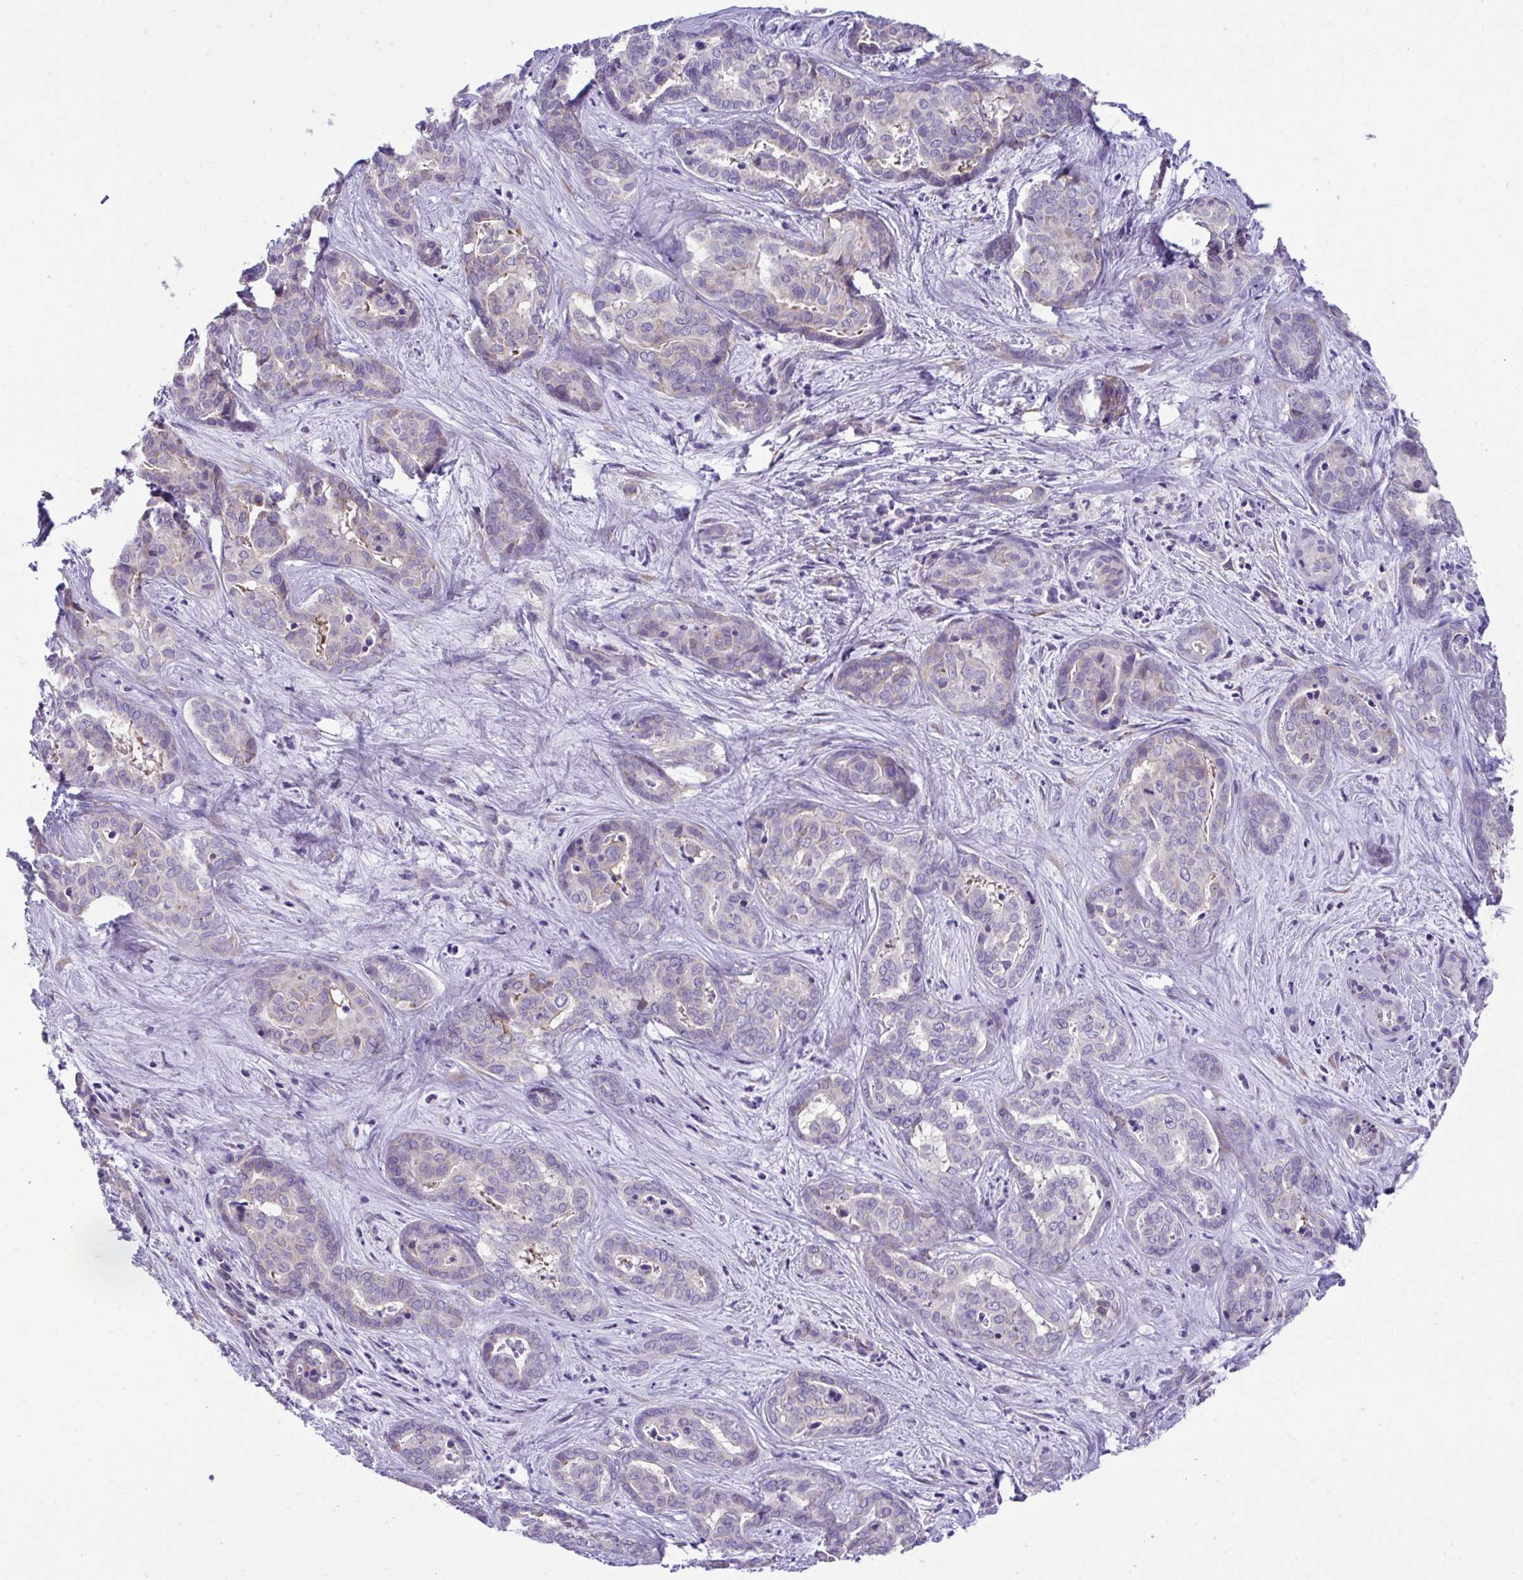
{"staining": {"intensity": "negative", "quantity": "none", "location": "none"}, "tissue": "liver cancer", "cell_type": "Tumor cells", "image_type": "cancer", "snomed": [{"axis": "morphology", "description": "Cholangiocarcinoma"}, {"axis": "topography", "description": "Liver"}], "caption": "Immunohistochemical staining of human liver cancer shows no significant expression in tumor cells.", "gene": "RPL7", "patient": {"sex": "female", "age": 64}}